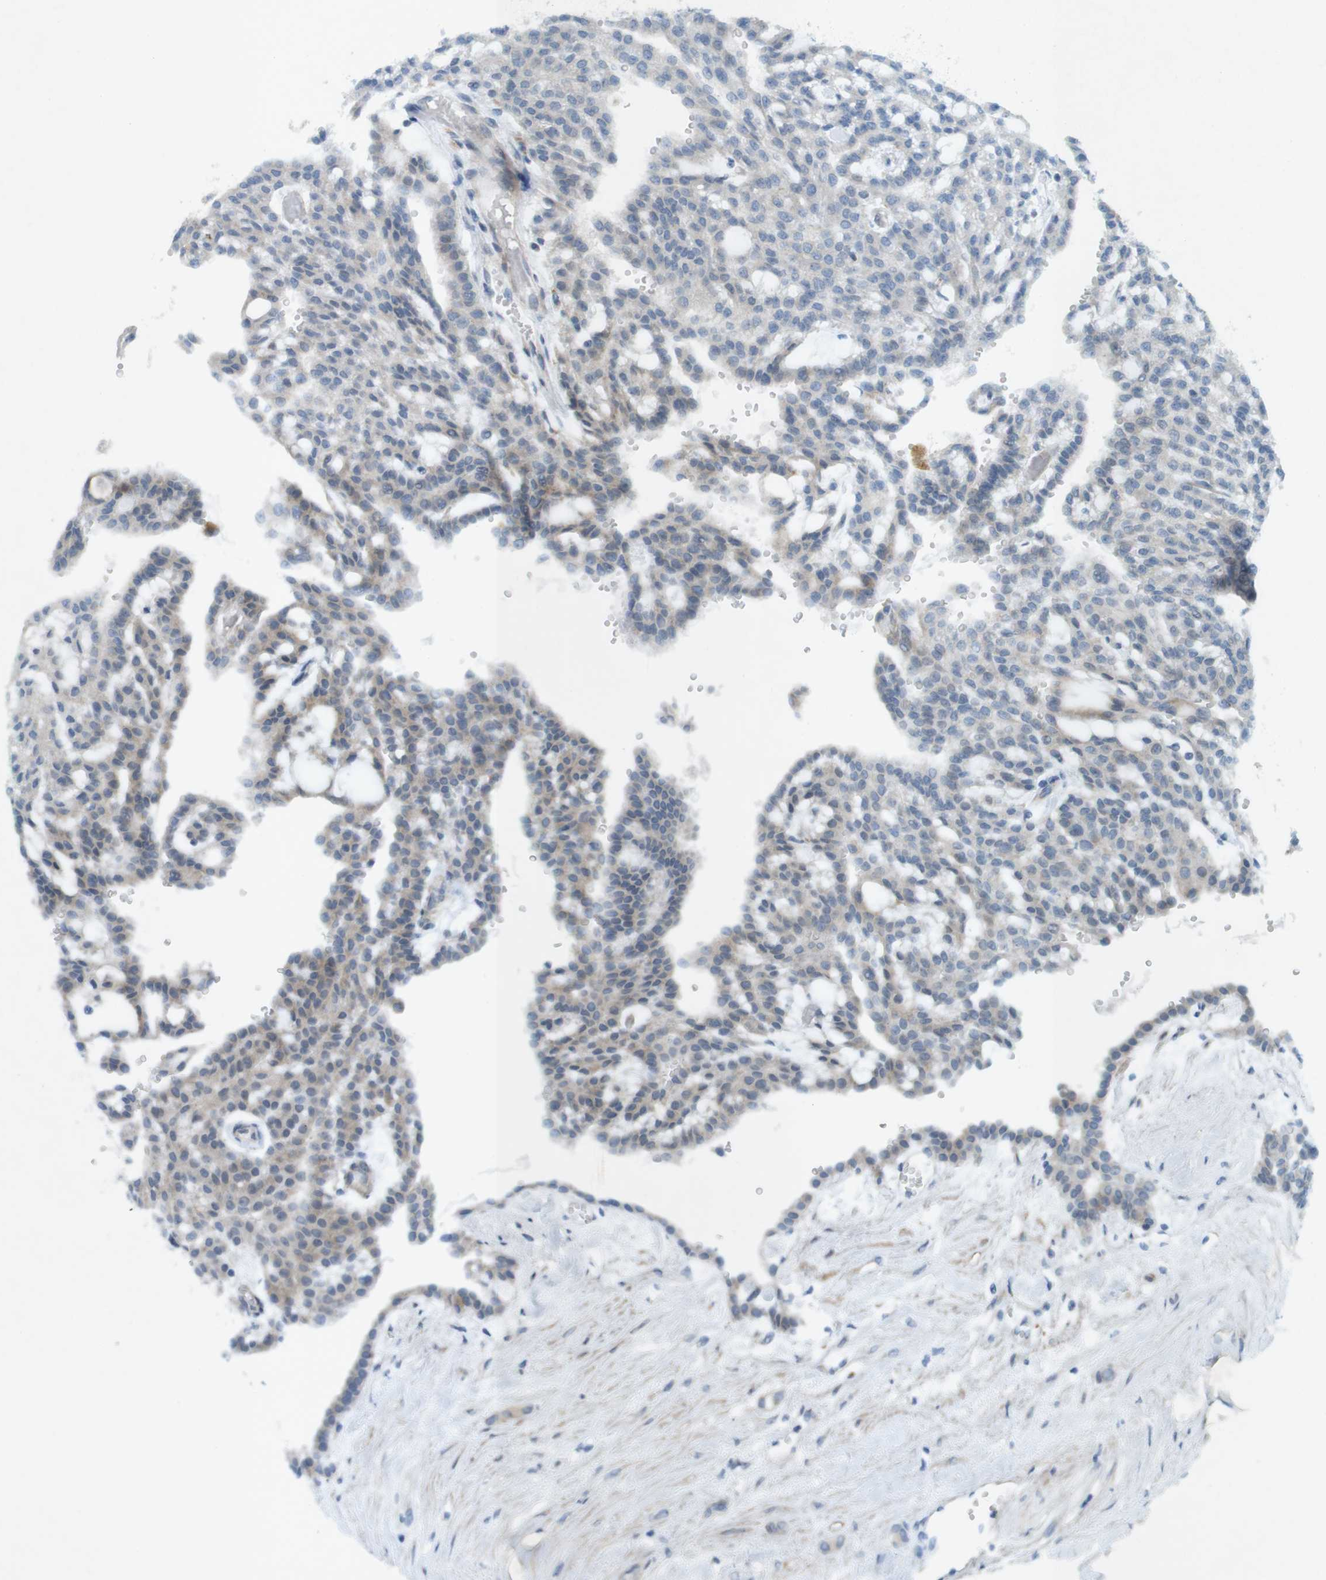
{"staining": {"intensity": "weak", "quantity": "25%-75%", "location": "cytoplasmic/membranous"}, "tissue": "renal cancer", "cell_type": "Tumor cells", "image_type": "cancer", "snomed": [{"axis": "morphology", "description": "Adenocarcinoma, NOS"}, {"axis": "topography", "description": "Kidney"}], "caption": "Renal cancer was stained to show a protein in brown. There is low levels of weak cytoplasmic/membranous positivity in approximately 25%-75% of tumor cells.", "gene": "TYW1", "patient": {"sex": "male", "age": 63}}